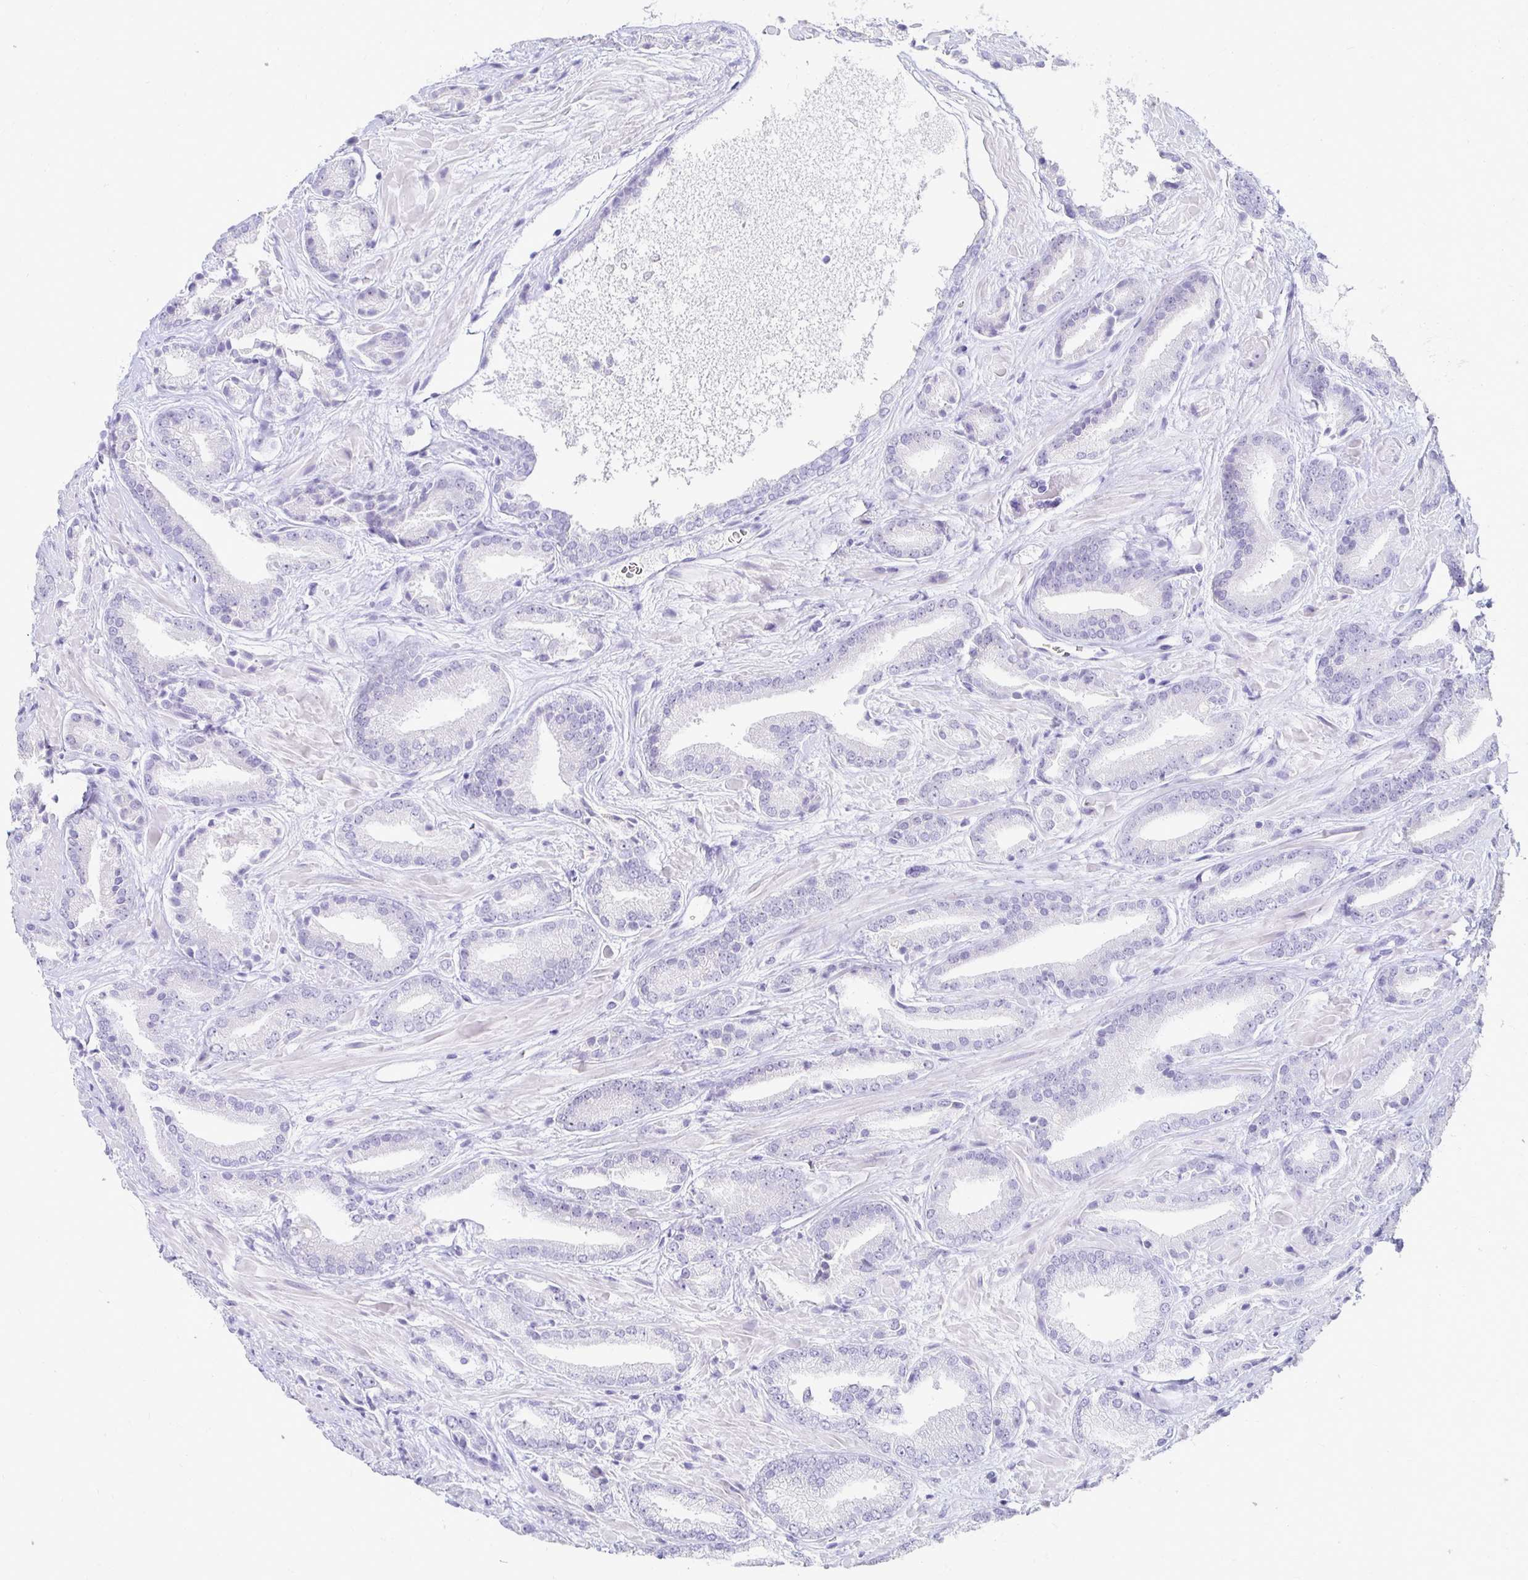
{"staining": {"intensity": "negative", "quantity": "none", "location": "none"}, "tissue": "prostate cancer", "cell_type": "Tumor cells", "image_type": "cancer", "snomed": [{"axis": "morphology", "description": "Adenocarcinoma, High grade"}, {"axis": "topography", "description": "Prostate"}], "caption": "Immunohistochemistry (IHC) of human prostate adenocarcinoma (high-grade) reveals no expression in tumor cells.", "gene": "CST6", "patient": {"sex": "male", "age": 56}}